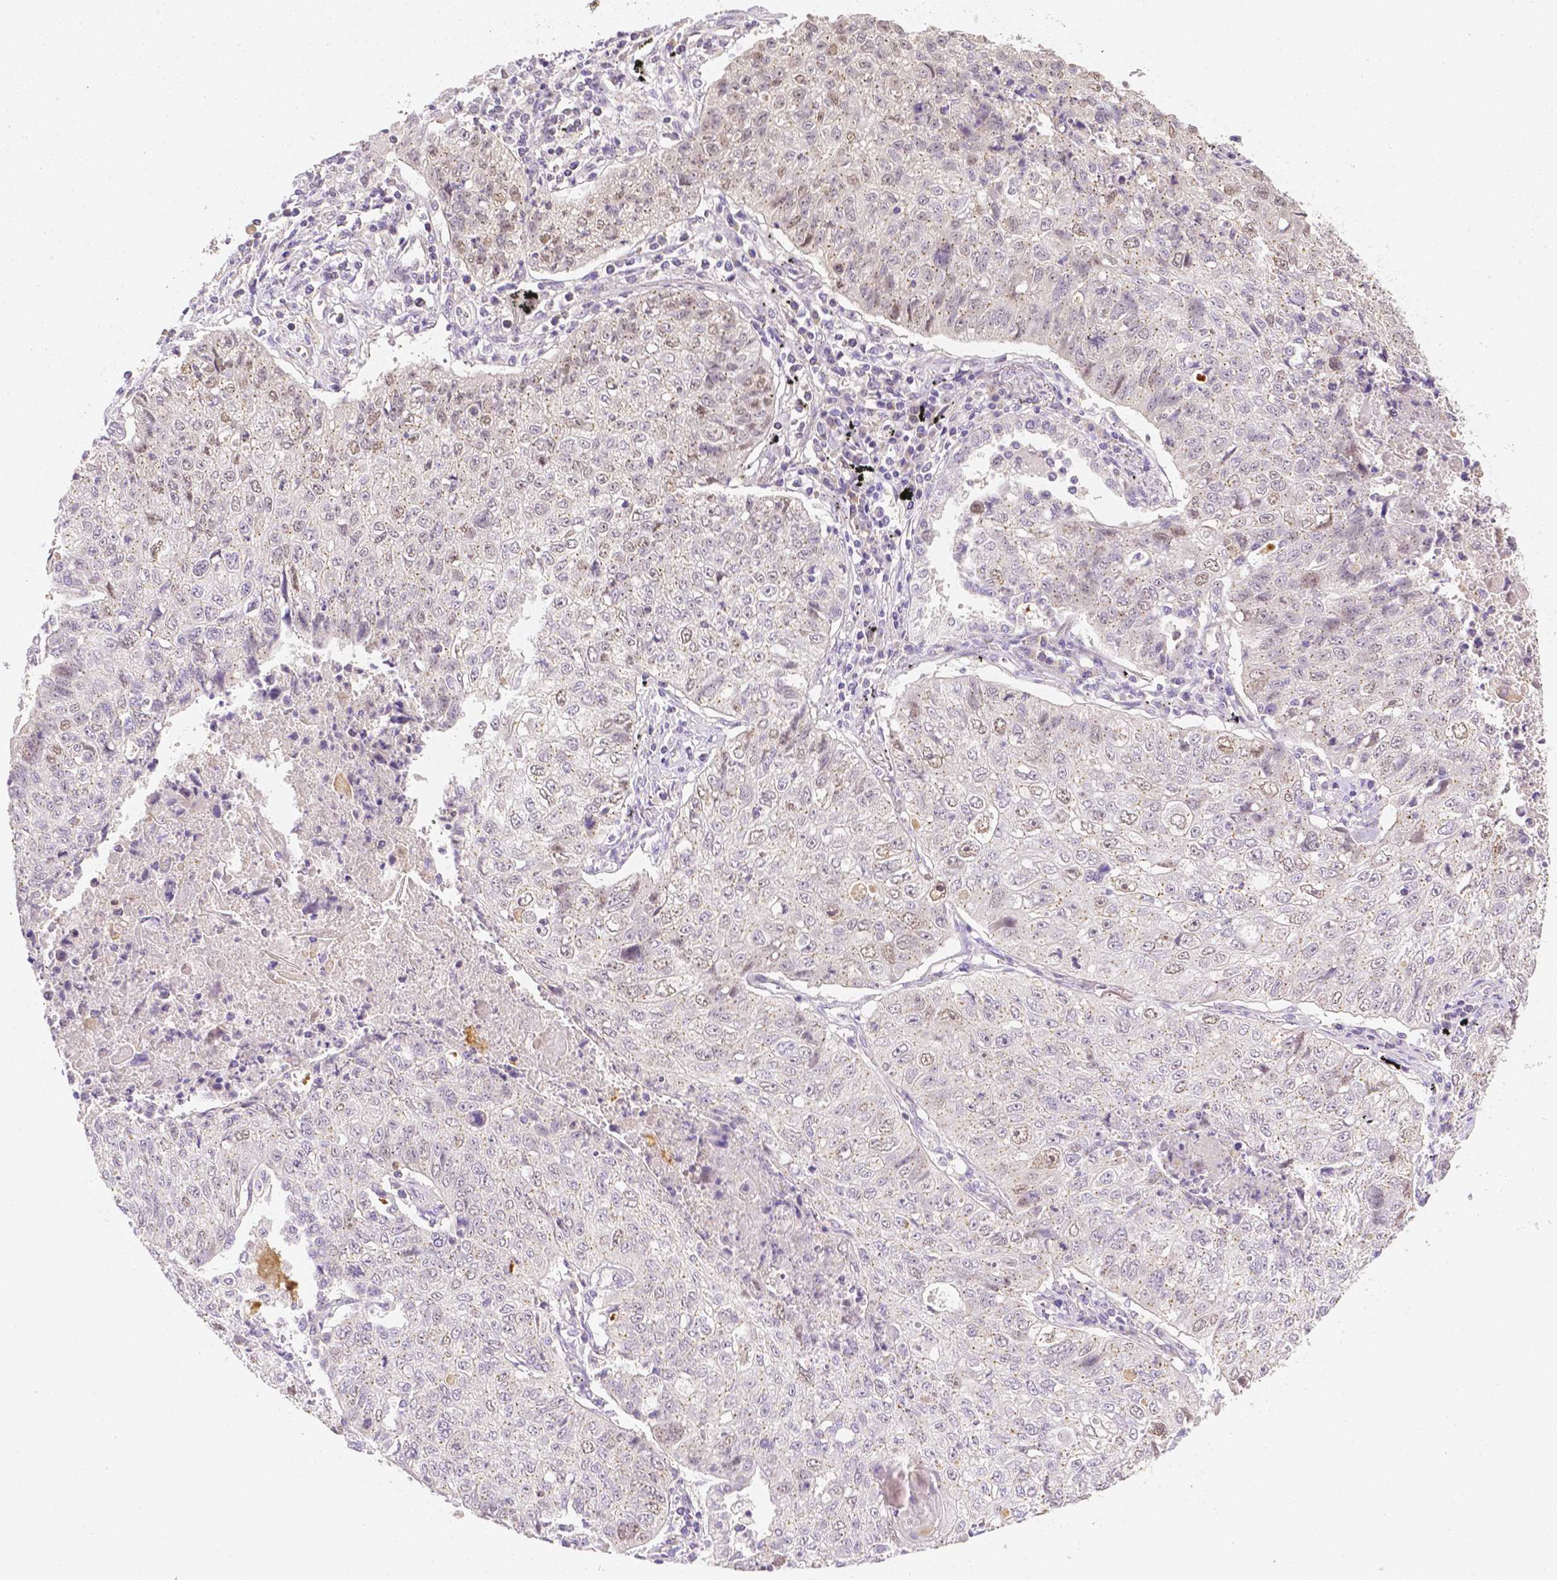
{"staining": {"intensity": "negative", "quantity": "none", "location": "none"}, "tissue": "lung cancer", "cell_type": "Tumor cells", "image_type": "cancer", "snomed": [{"axis": "morphology", "description": "Normal morphology"}, {"axis": "morphology", "description": "Aneuploidy"}, {"axis": "morphology", "description": "Squamous cell carcinoma, NOS"}, {"axis": "topography", "description": "Lymph node"}, {"axis": "topography", "description": "Lung"}], "caption": "Lung aneuploidy was stained to show a protein in brown. There is no significant expression in tumor cells. Brightfield microscopy of IHC stained with DAB (brown) and hematoxylin (blue), captured at high magnification.", "gene": "C10orf67", "patient": {"sex": "female", "age": 76}}